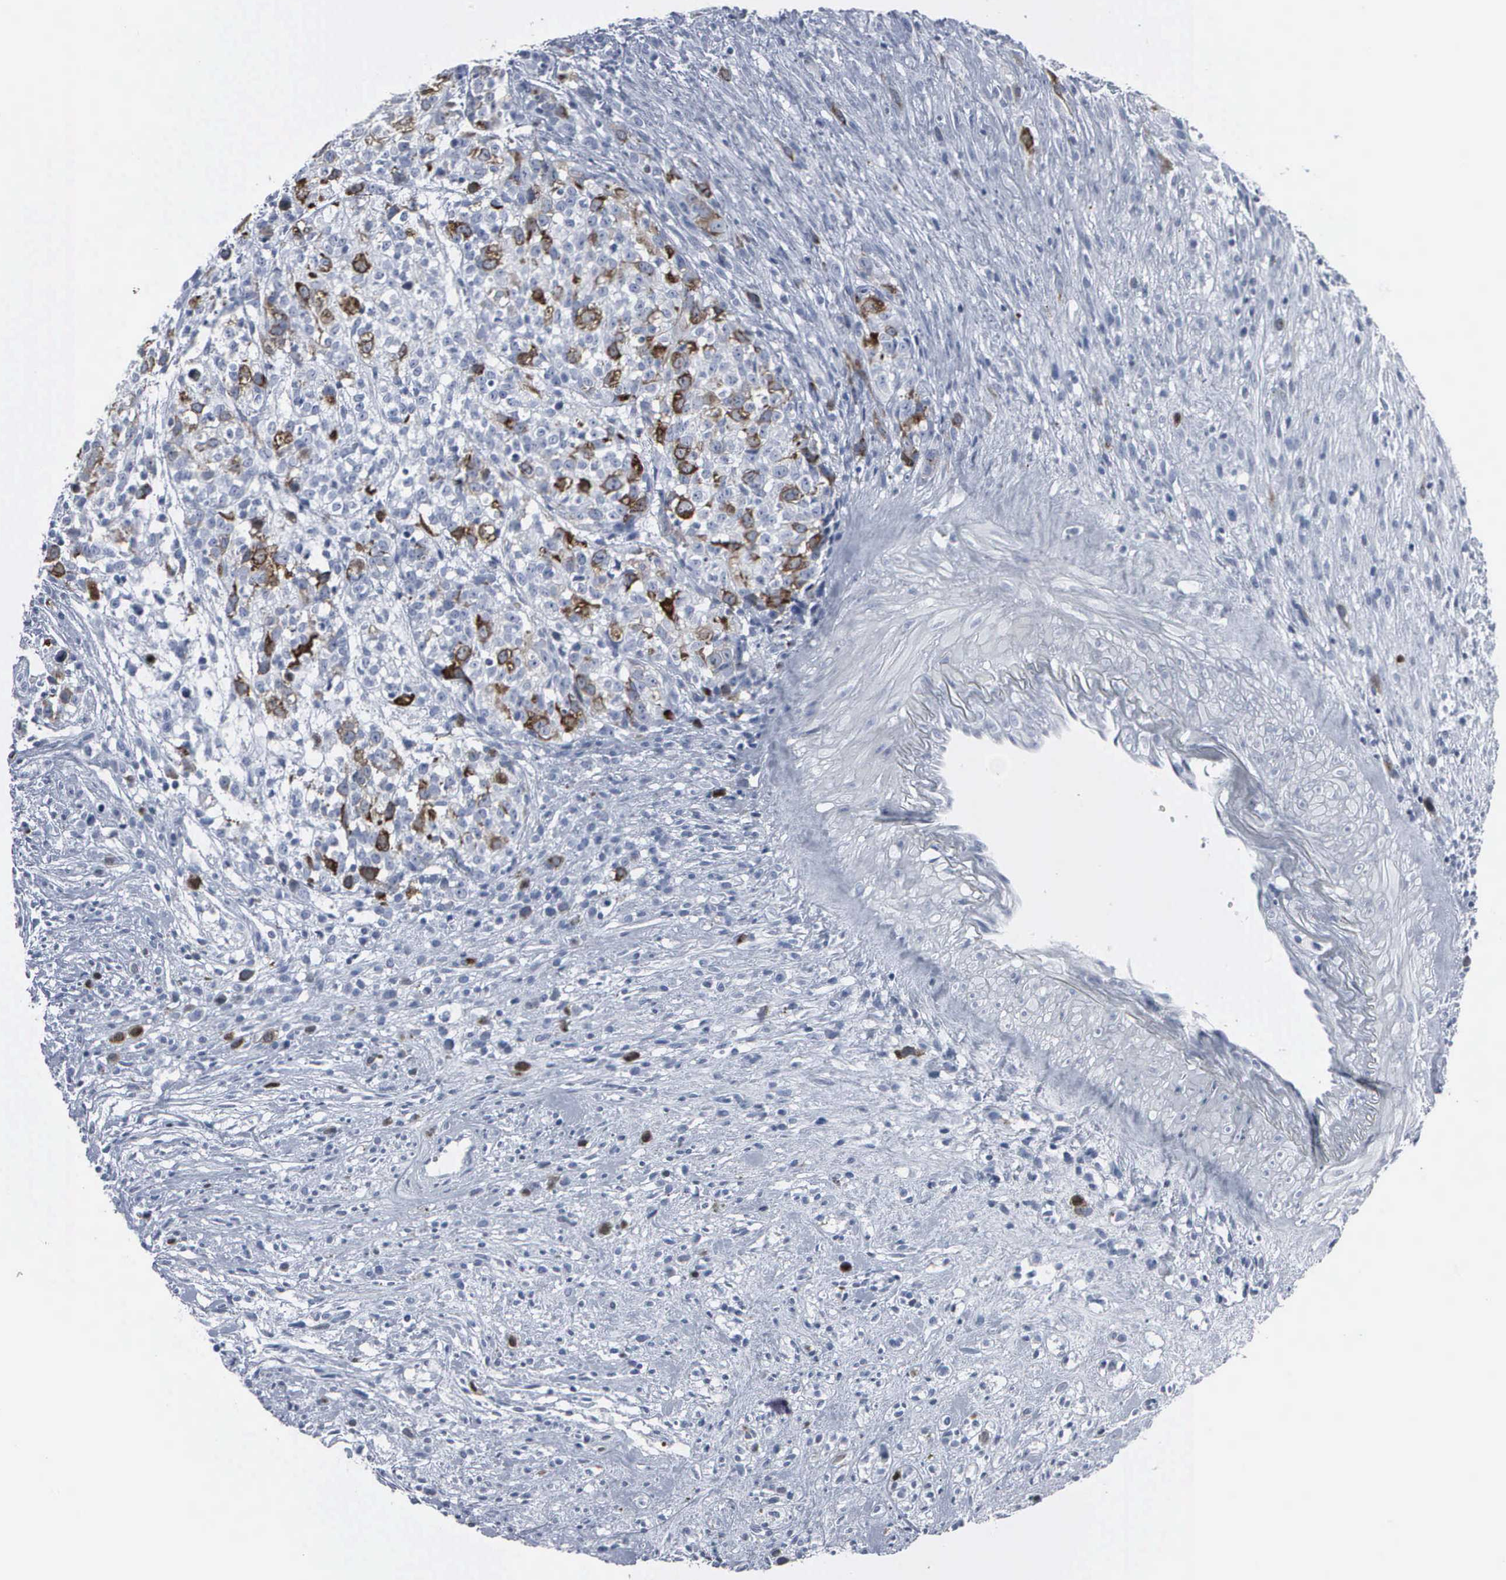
{"staining": {"intensity": "moderate", "quantity": "<25%", "location": "cytoplasmic/membranous,nuclear"}, "tissue": "glioma", "cell_type": "Tumor cells", "image_type": "cancer", "snomed": [{"axis": "morphology", "description": "Glioma, malignant, High grade"}, {"axis": "topography", "description": "Brain"}], "caption": "IHC (DAB) staining of human glioma demonstrates moderate cytoplasmic/membranous and nuclear protein positivity in about <25% of tumor cells.", "gene": "CCNB1", "patient": {"sex": "male", "age": 66}}